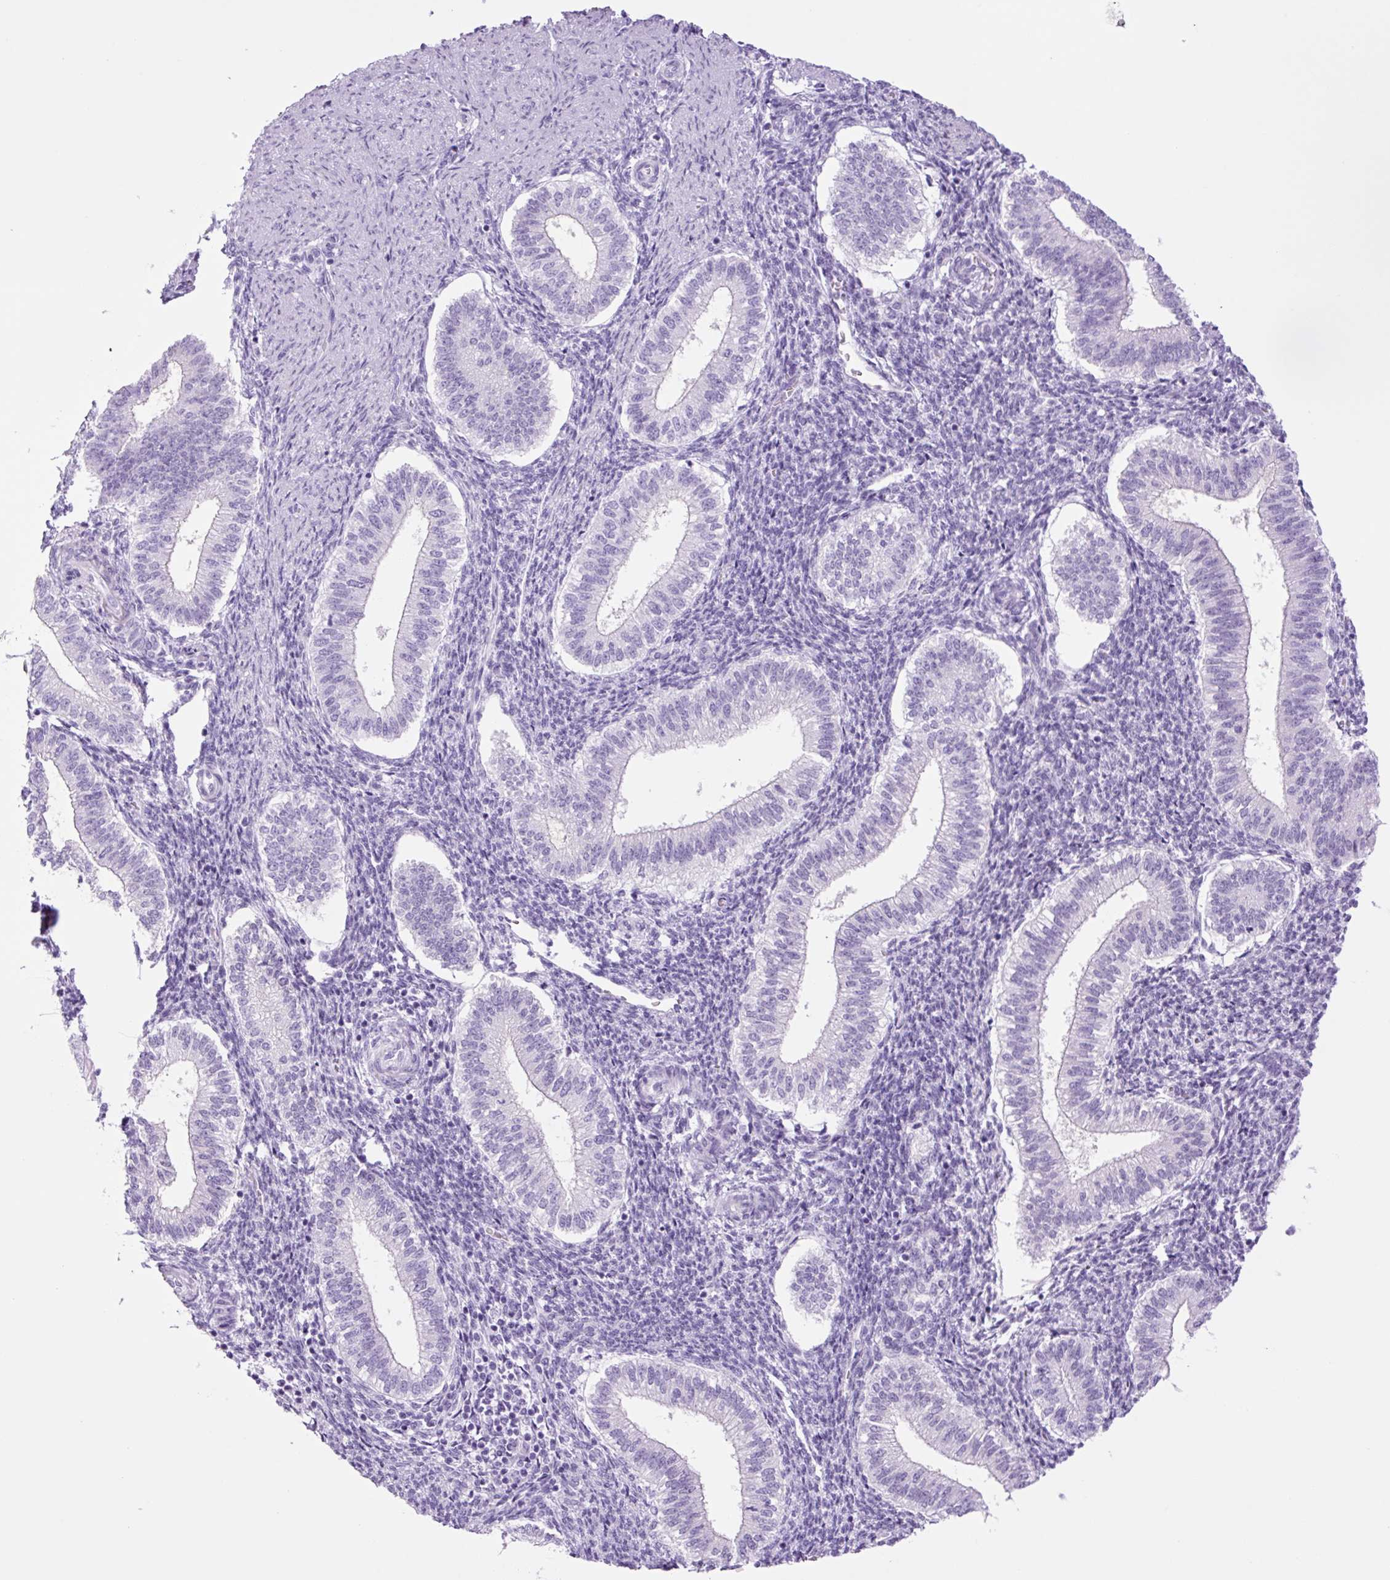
{"staining": {"intensity": "negative", "quantity": "none", "location": "none"}, "tissue": "endometrium", "cell_type": "Cells in endometrial stroma", "image_type": "normal", "snomed": [{"axis": "morphology", "description": "Normal tissue, NOS"}, {"axis": "topography", "description": "Endometrium"}], "caption": "Immunohistochemistry (IHC) micrograph of unremarkable endometrium: human endometrium stained with DAB (3,3'-diaminobenzidine) demonstrates no significant protein staining in cells in endometrial stroma. (Brightfield microscopy of DAB (3,3'-diaminobenzidine) immunohistochemistry (IHC) at high magnification).", "gene": "TFF2", "patient": {"sex": "female", "age": 25}}